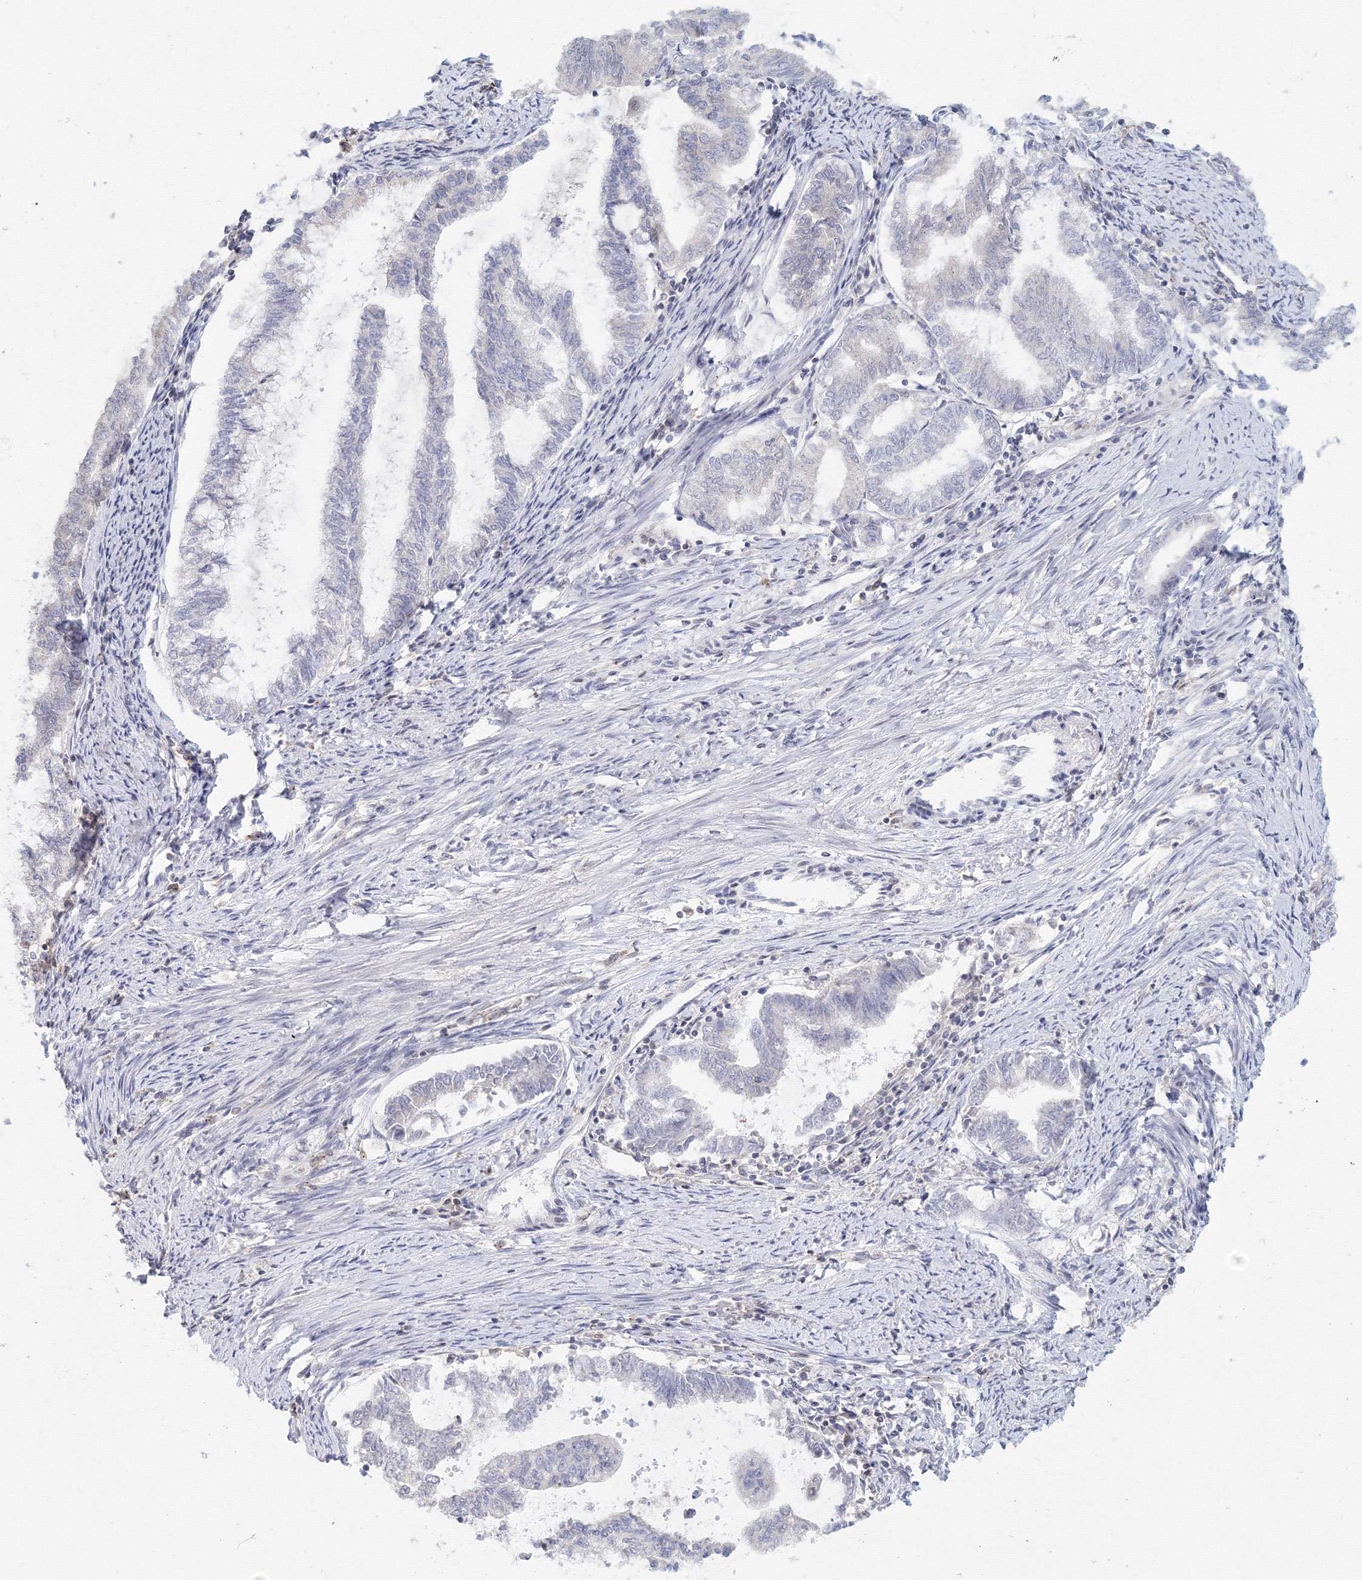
{"staining": {"intensity": "negative", "quantity": "none", "location": "none"}, "tissue": "endometrial cancer", "cell_type": "Tumor cells", "image_type": "cancer", "snomed": [{"axis": "morphology", "description": "Adenocarcinoma, NOS"}, {"axis": "topography", "description": "Endometrium"}], "caption": "There is no significant staining in tumor cells of endometrial adenocarcinoma.", "gene": "SLC7A7", "patient": {"sex": "female", "age": 79}}